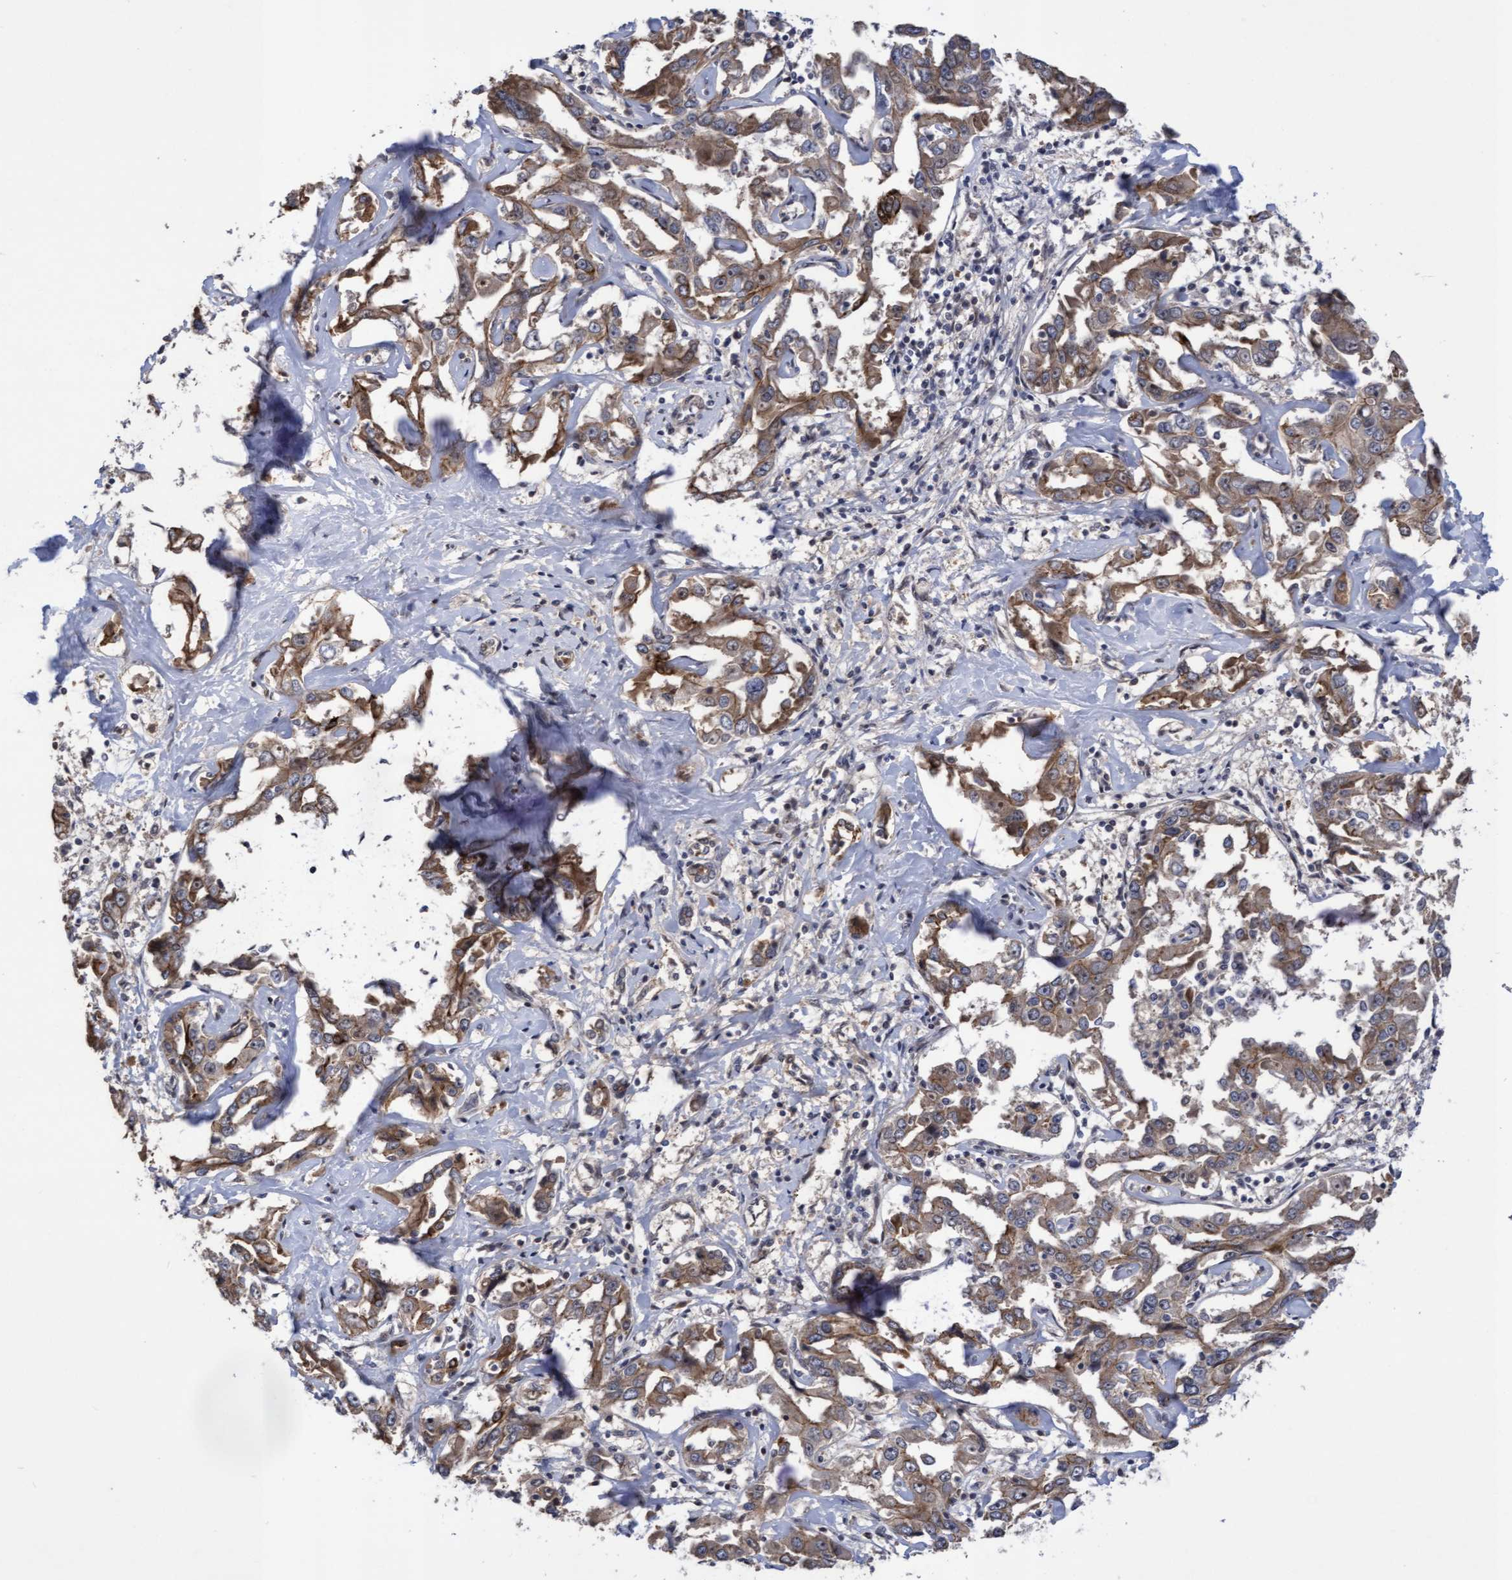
{"staining": {"intensity": "moderate", "quantity": ">75%", "location": "cytoplasmic/membranous"}, "tissue": "liver cancer", "cell_type": "Tumor cells", "image_type": "cancer", "snomed": [{"axis": "morphology", "description": "Cholangiocarcinoma"}, {"axis": "topography", "description": "Liver"}], "caption": "A high-resolution micrograph shows immunohistochemistry (IHC) staining of liver cholangiocarcinoma, which displays moderate cytoplasmic/membranous expression in approximately >75% of tumor cells.", "gene": "COBL", "patient": {"sex": "male", "age": 59}}